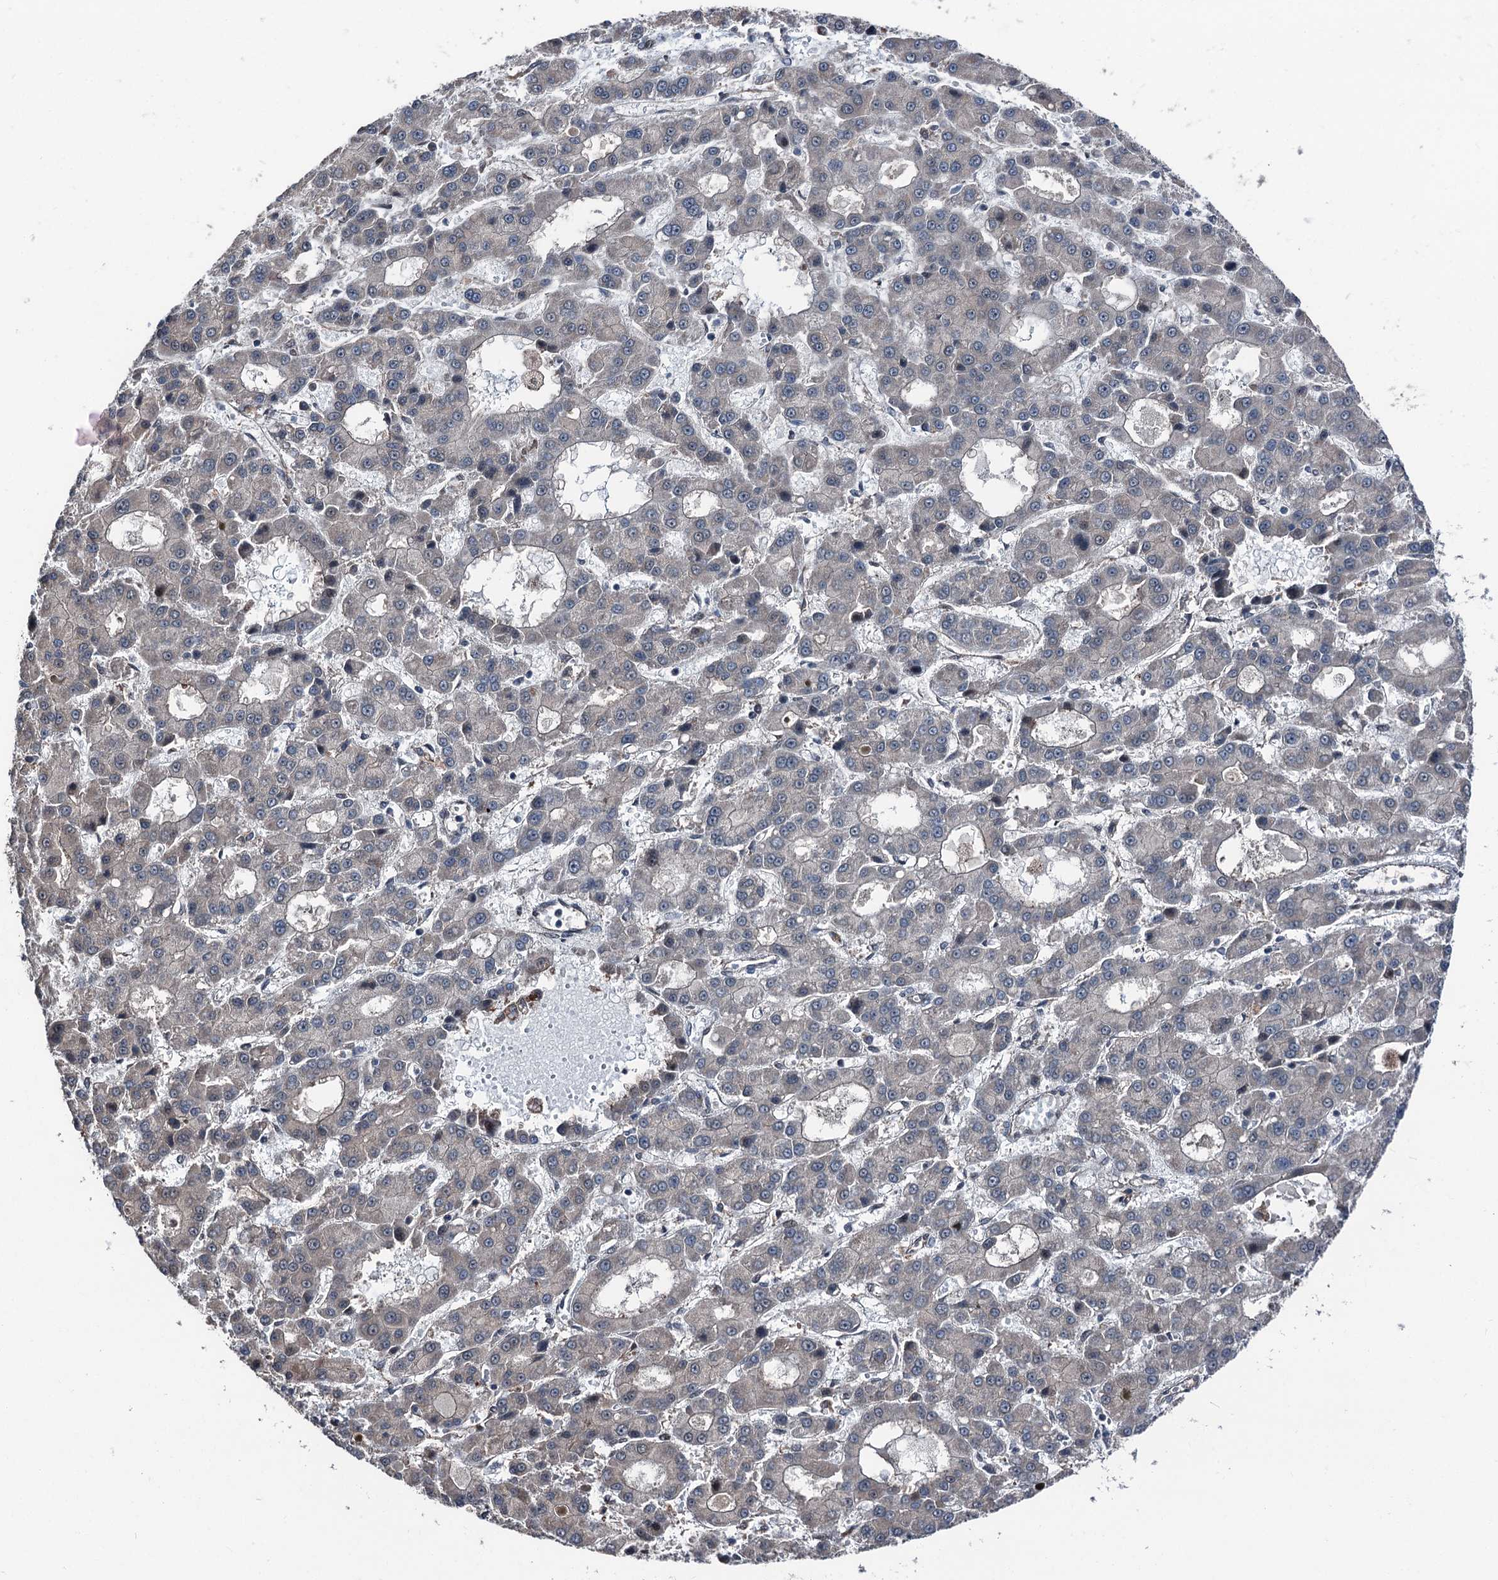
{"staining": {"intensity": "negative", "quantity": "none", "location": "none"}, "tissue": "liver cancer", "cell_type": "Tumor cells", "image_type": "cancer", "snomed": [{"axis": "morphology", "description": "Carcinoma, Hepatocellular, NOS"}, {"axis": "topography", "description": "Liver"}], "caption": "Liver hepatocellular carcinoma stained for a protein using immunohistochemistry (IHC) demonstrates no expression tumor cells.", "gene": "PSMD13", "patient": {"sex": "male", "age": 70}}